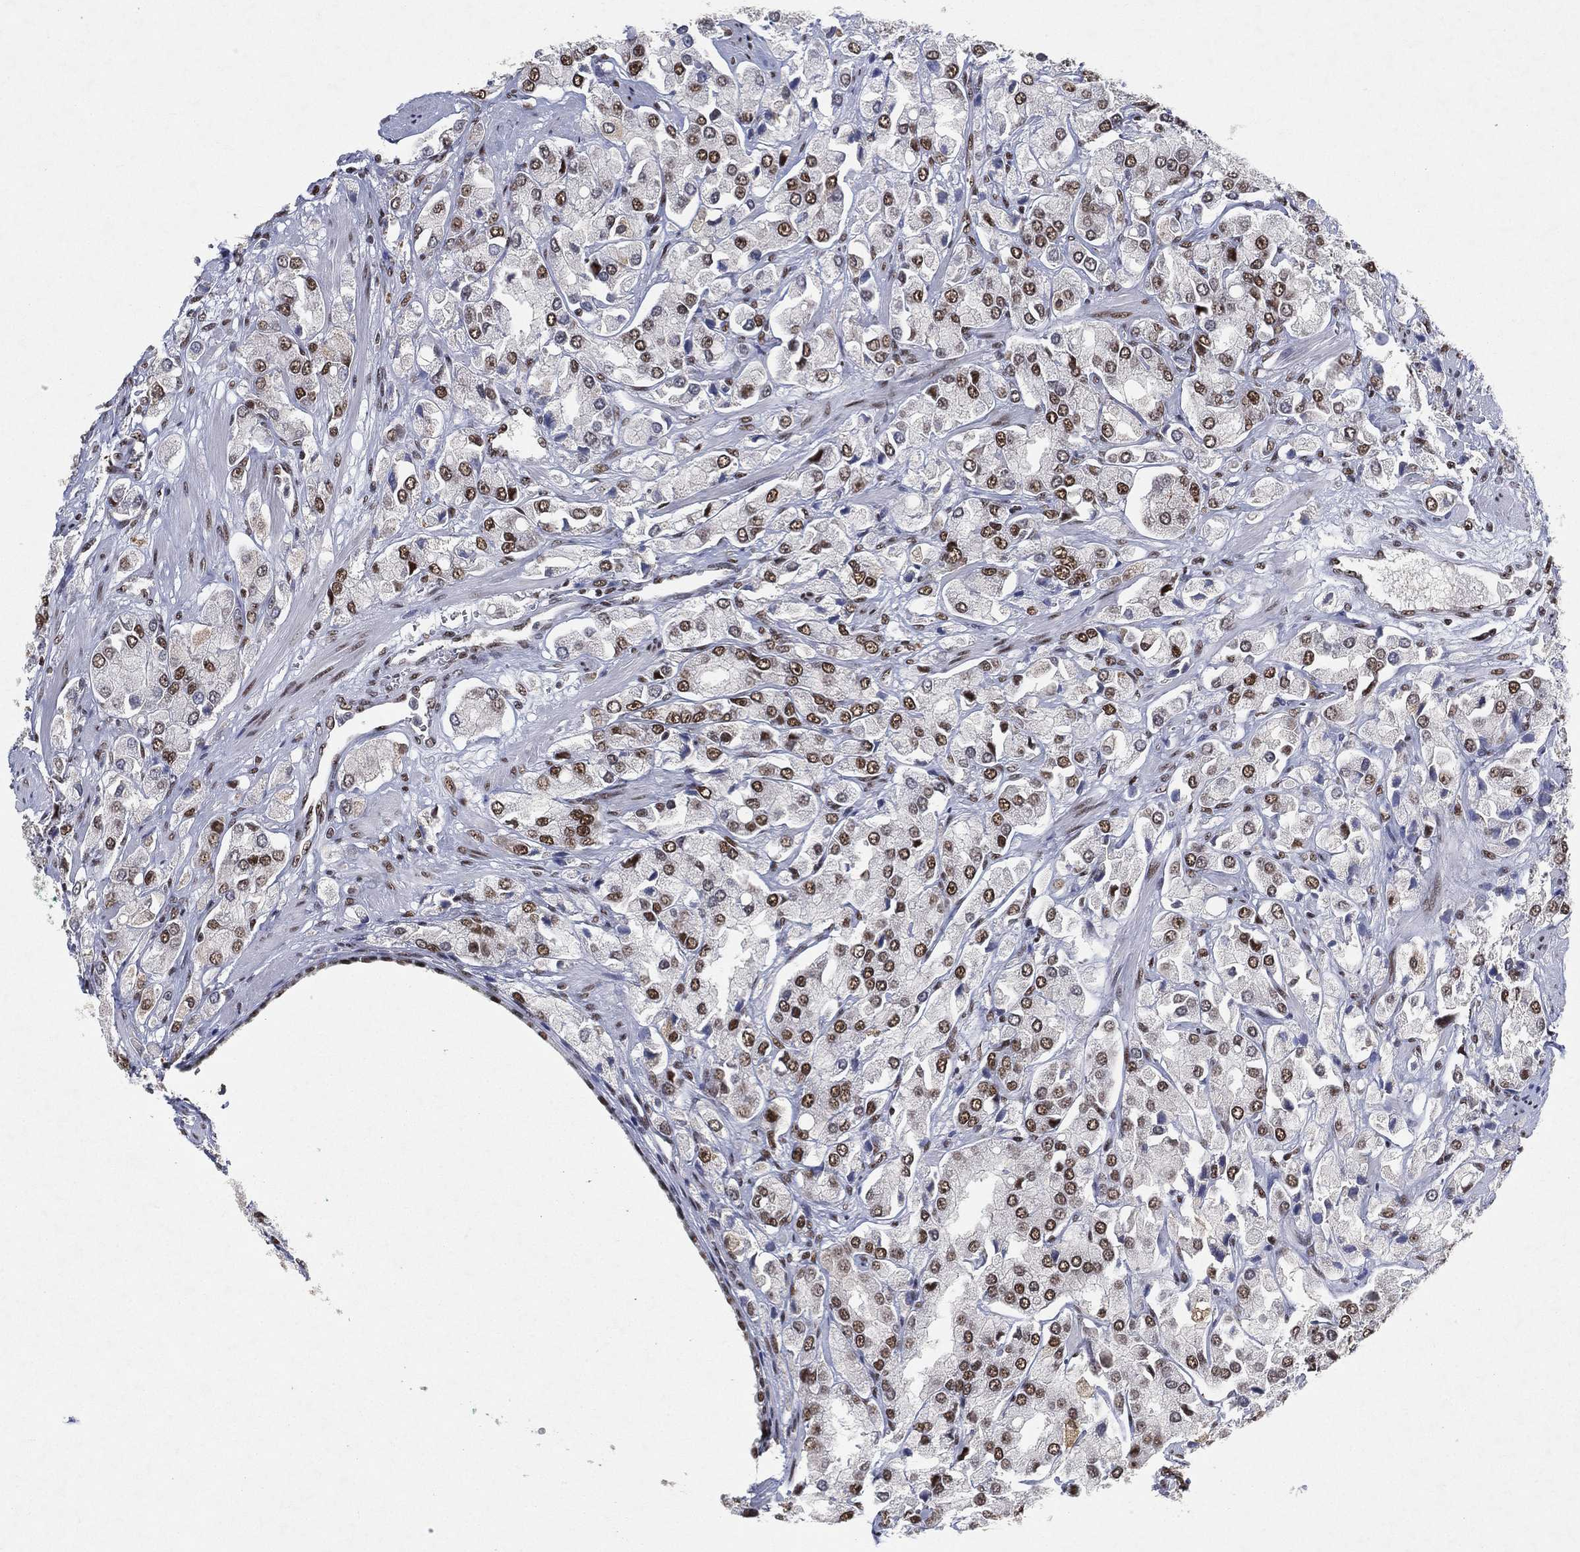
{"staining": {"intensity": "moderate", "quantity": ">75%", "location": "nuclear"}, "tissue": "prostate cancer", "cell_type": "Tumor cells", "image_type": "cancer", "snomed": [{"axis": "morphology", "description": "Adenocarcinoma, NOS"}, {"axis": "topography", "description": "Prostate and seminal vesicle, NOS"}, {"axis": "topography", "description": "Prostate"}], "caption": "High-power microscopy captured an immunohistochemistry micrograph of prostate cancer (adenocarcinoma), revealing moderate nuclear staining in about >75% of tumor cells.", "gene": "DDX27", "patient": {"sex": "male", "age": 64}}